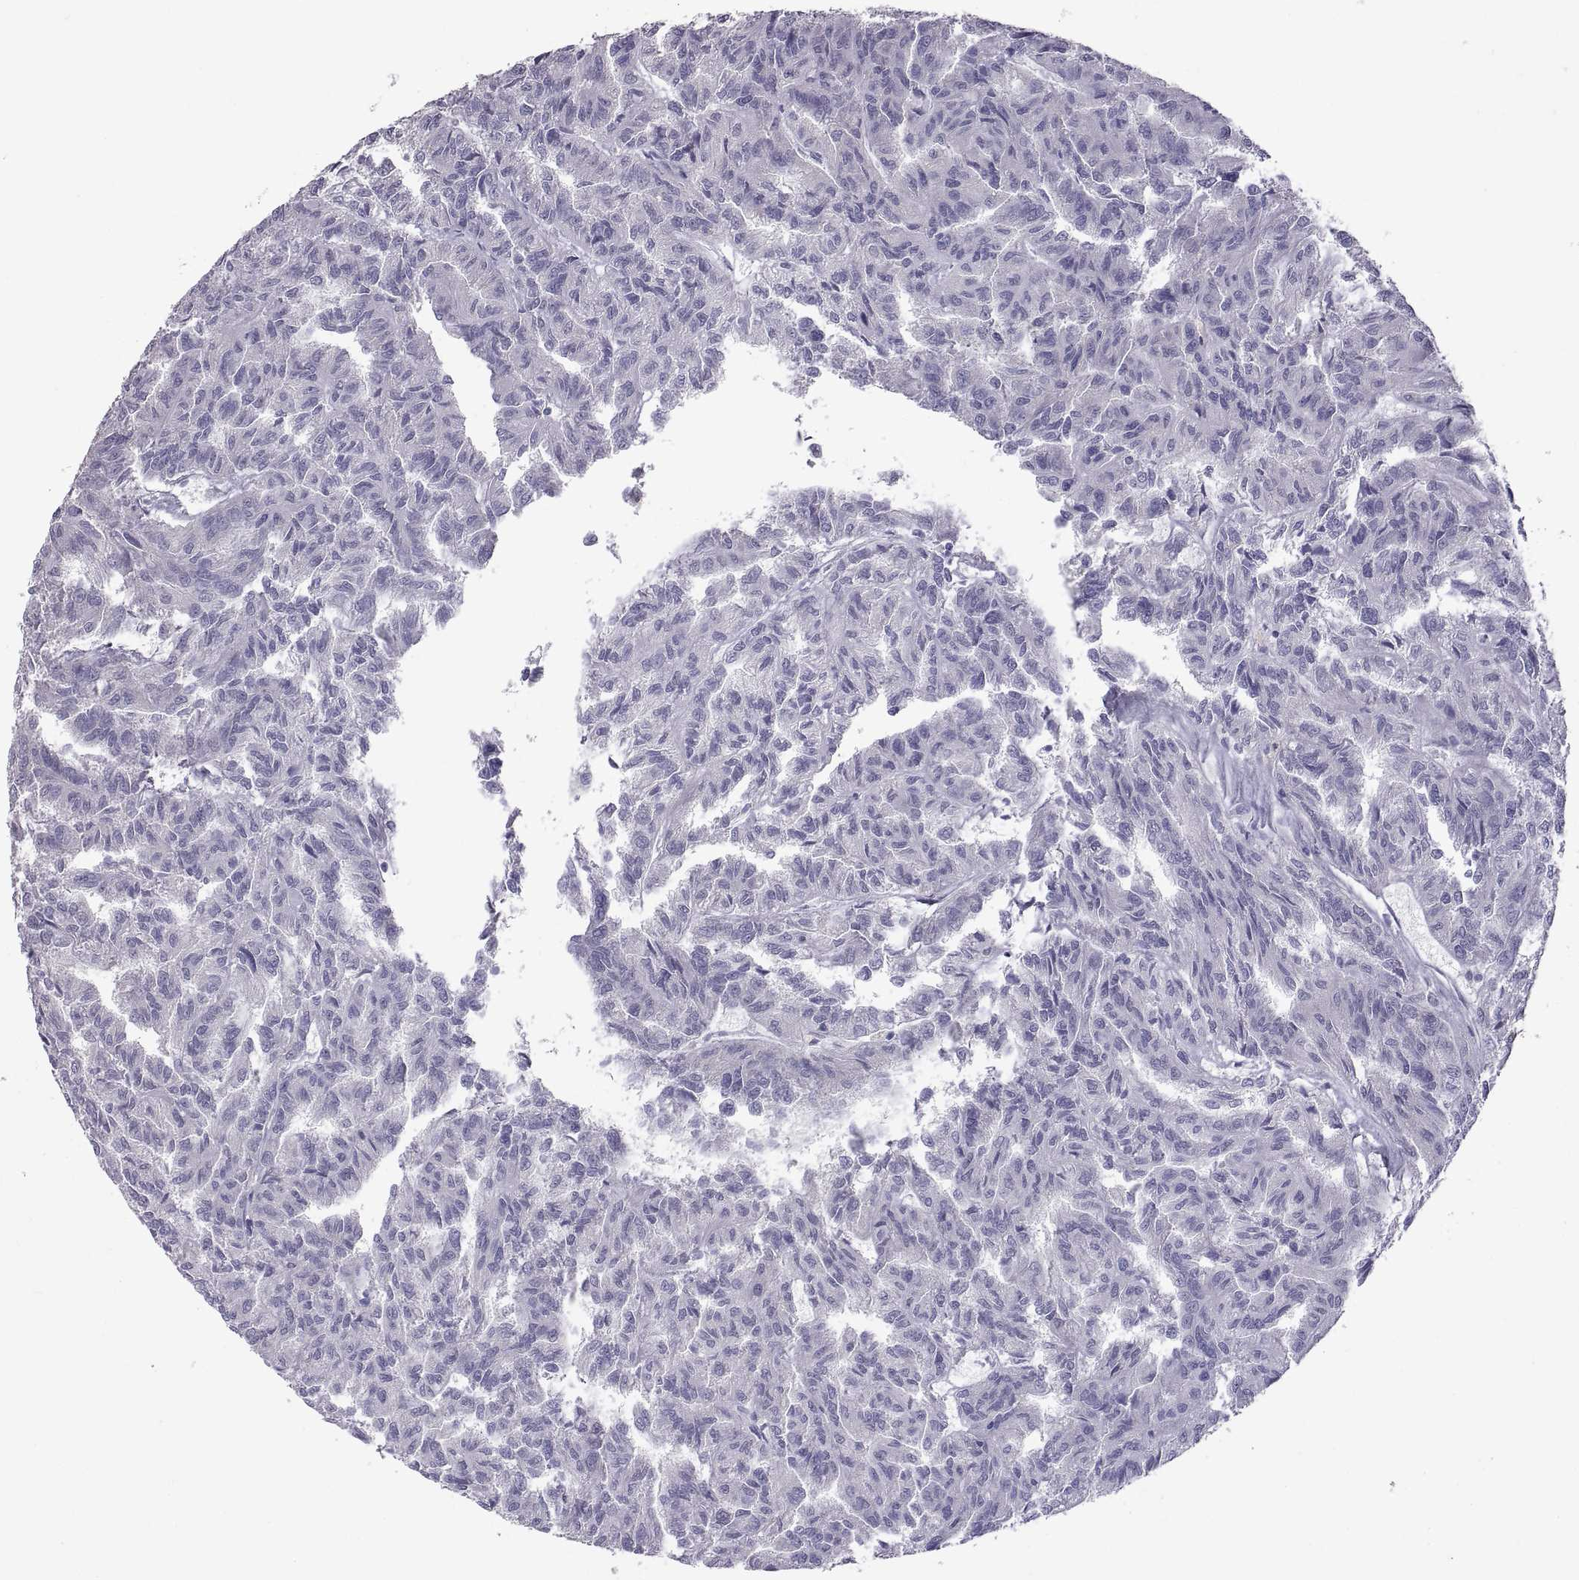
{"staining": {"intensity": "negative", "quantity": "none", "location": "none"}, "tissue": "renal cancer", "cell_type": "Tumor cells", "image_type": "cancer", "snomed": [{"axis": "morphology", "description": "Adenocarcinoma, NOS"}, {"axis": "topography", "description": "Kidney"}], "caption": "Immunohistochemical staining of human renal cancer (adenocarcinoma) demonstrates no significant positivity in tumor cells.", "gene": "IGSF1", "patient": {"sex": "male", "age": 79}}